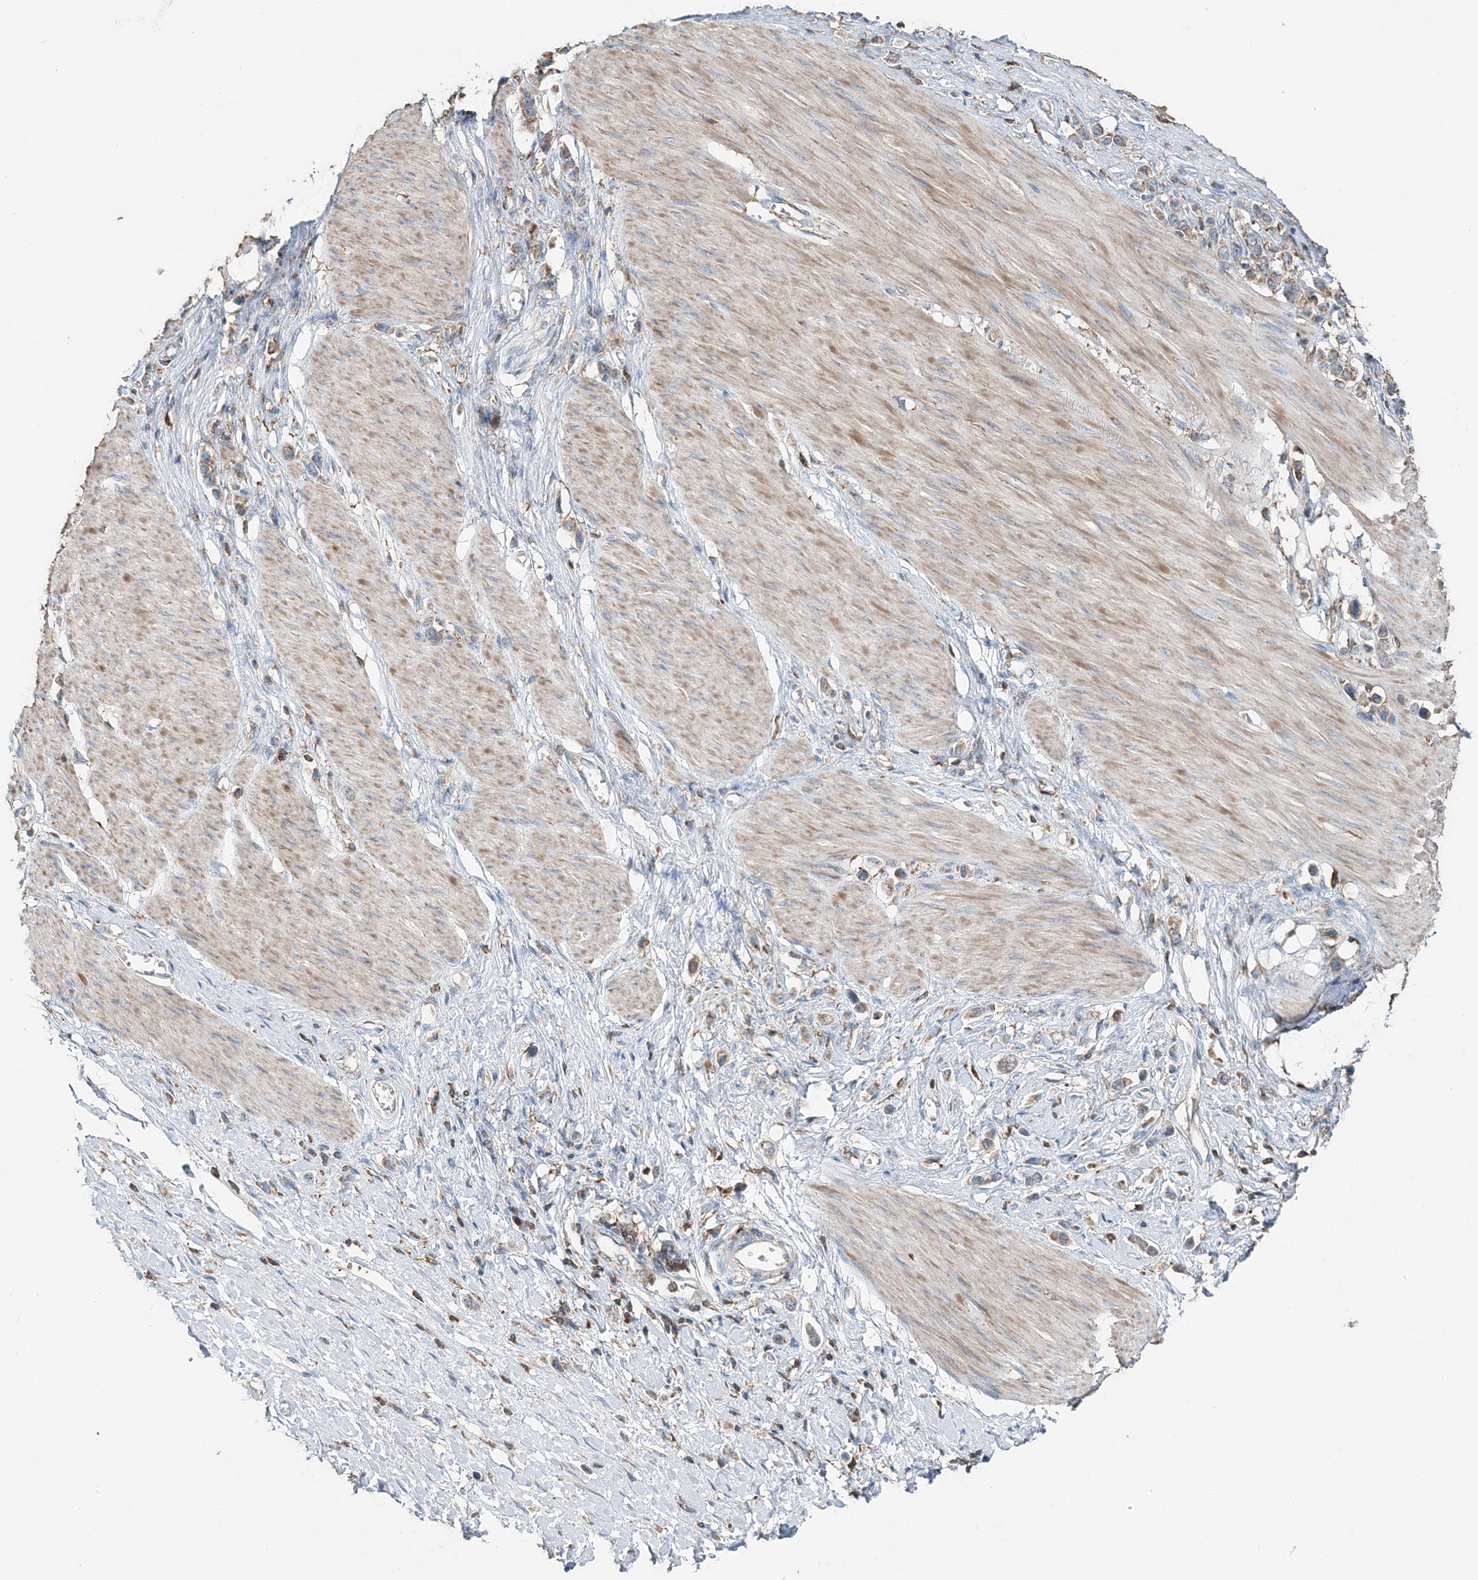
{"staining": {"intensity": "weak", "quantity": ">75%", "location": "cytoplasmic/membranous"}, "tissue": "stomach cancer", "cell_type": "Tumor cells", "image_type": "cancer", "snomed": [{"axis": "morphology", "description": "Adenocarcinoma, NOS"}, {"axis": "topography", "description": "Stomach"}], "caption": "Stomach cancer (adenocarcinoma) stained with DAB IHC demonstrates low levels of weak cytoplasmic/membranous expression in approximately >75% of tumor cells.", "gene": "TMLHE", "patient": {"sex": "female", "age": 65}}